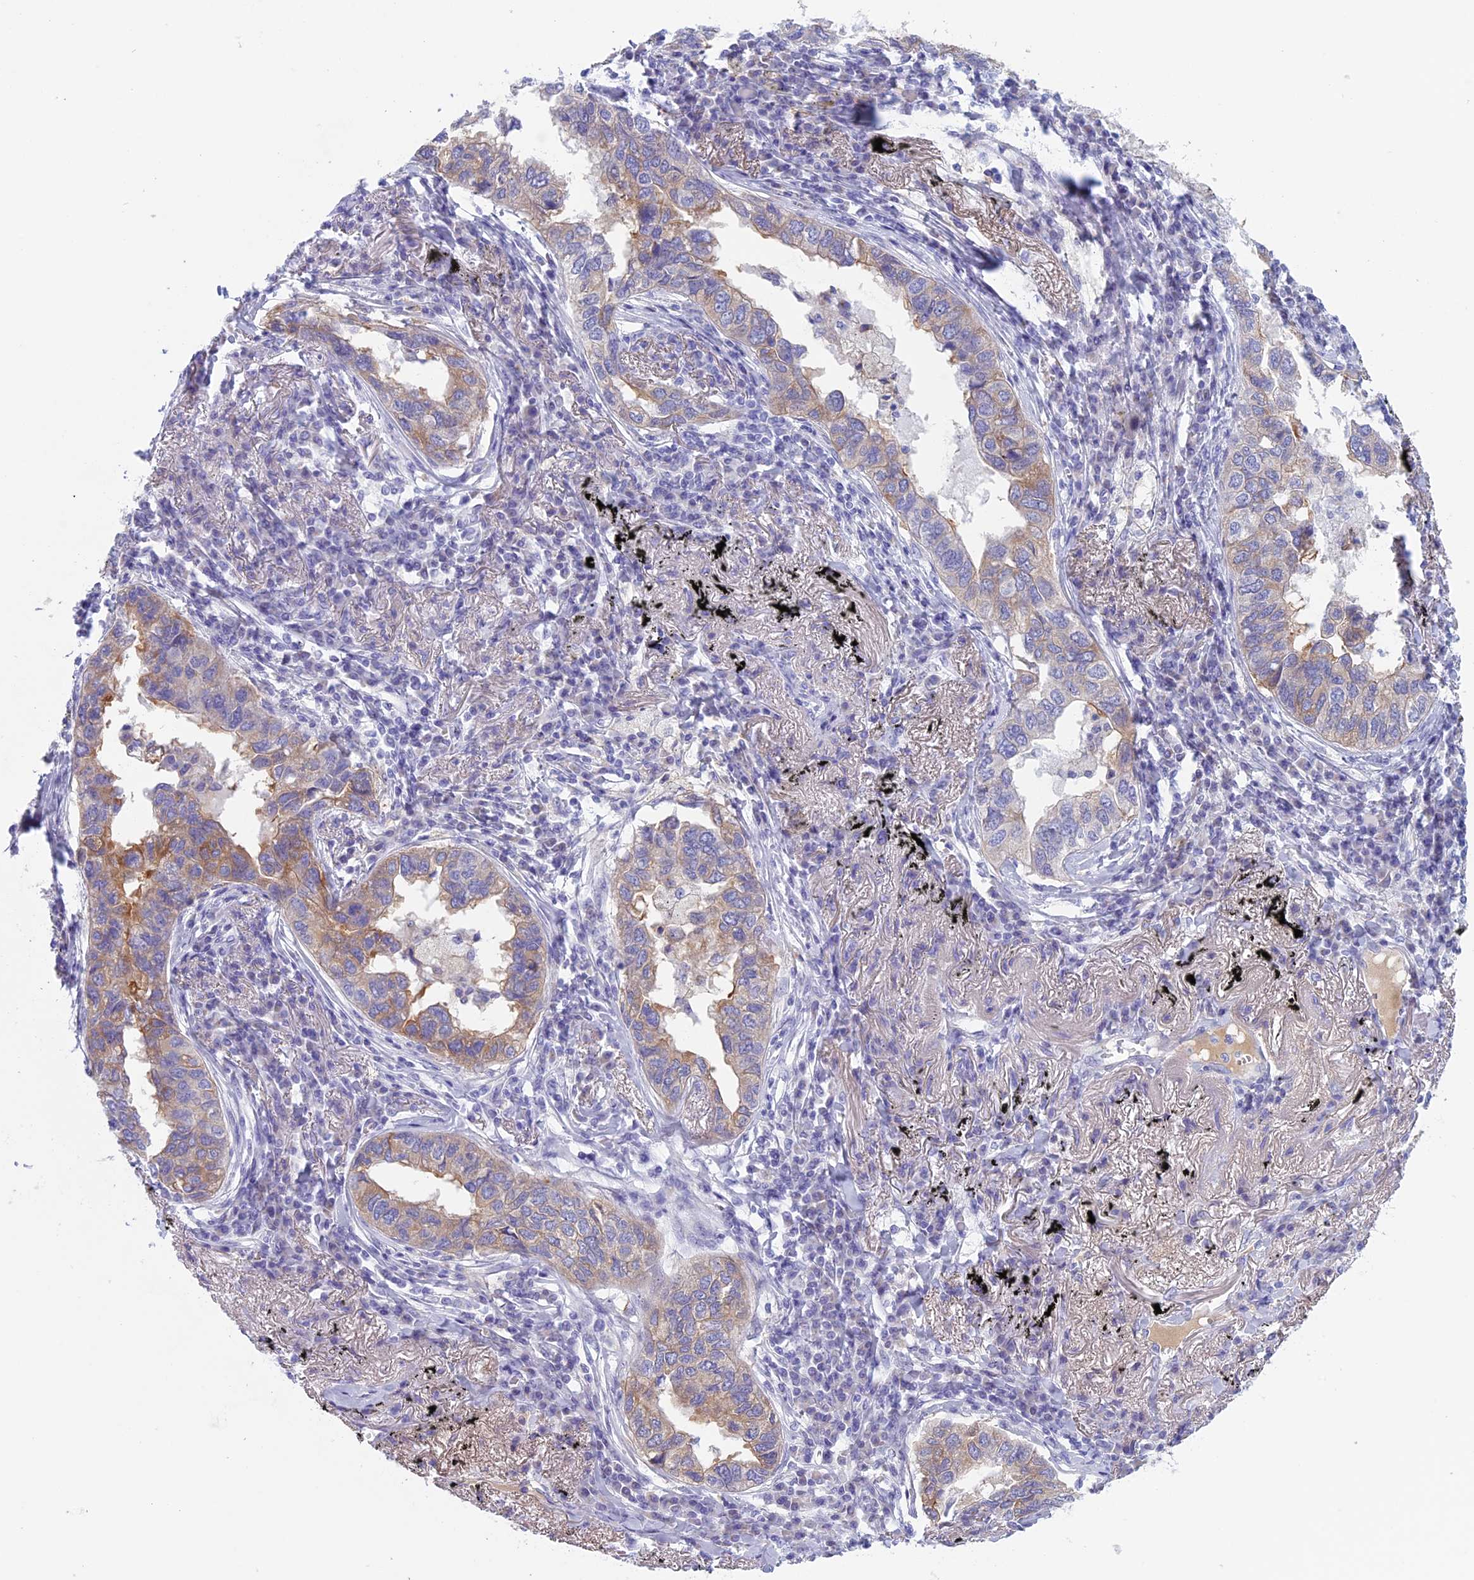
{"staining": {"intensity": "moderate", "quantity": "<25%", "location": "cytoplasmic/membranous"}, "tissue": "lung cancer", "cell_type": "Tumor cells", "image_type": "cancer", "snomed": [{"axis": "morphology", "description": "Adenocarcinoma, NOS"}, {"axis": "topography", "description": "Lung"}], "caption": "DAB immunohistochemical staining of lung cancer (adenocarcinoma) exhibits moderate cytoplasmic/membranous protein staining in approximately <25% of tumor cells.", "gene": "ANGPTL2", "patient": {"sex": "male", "age": 65}}